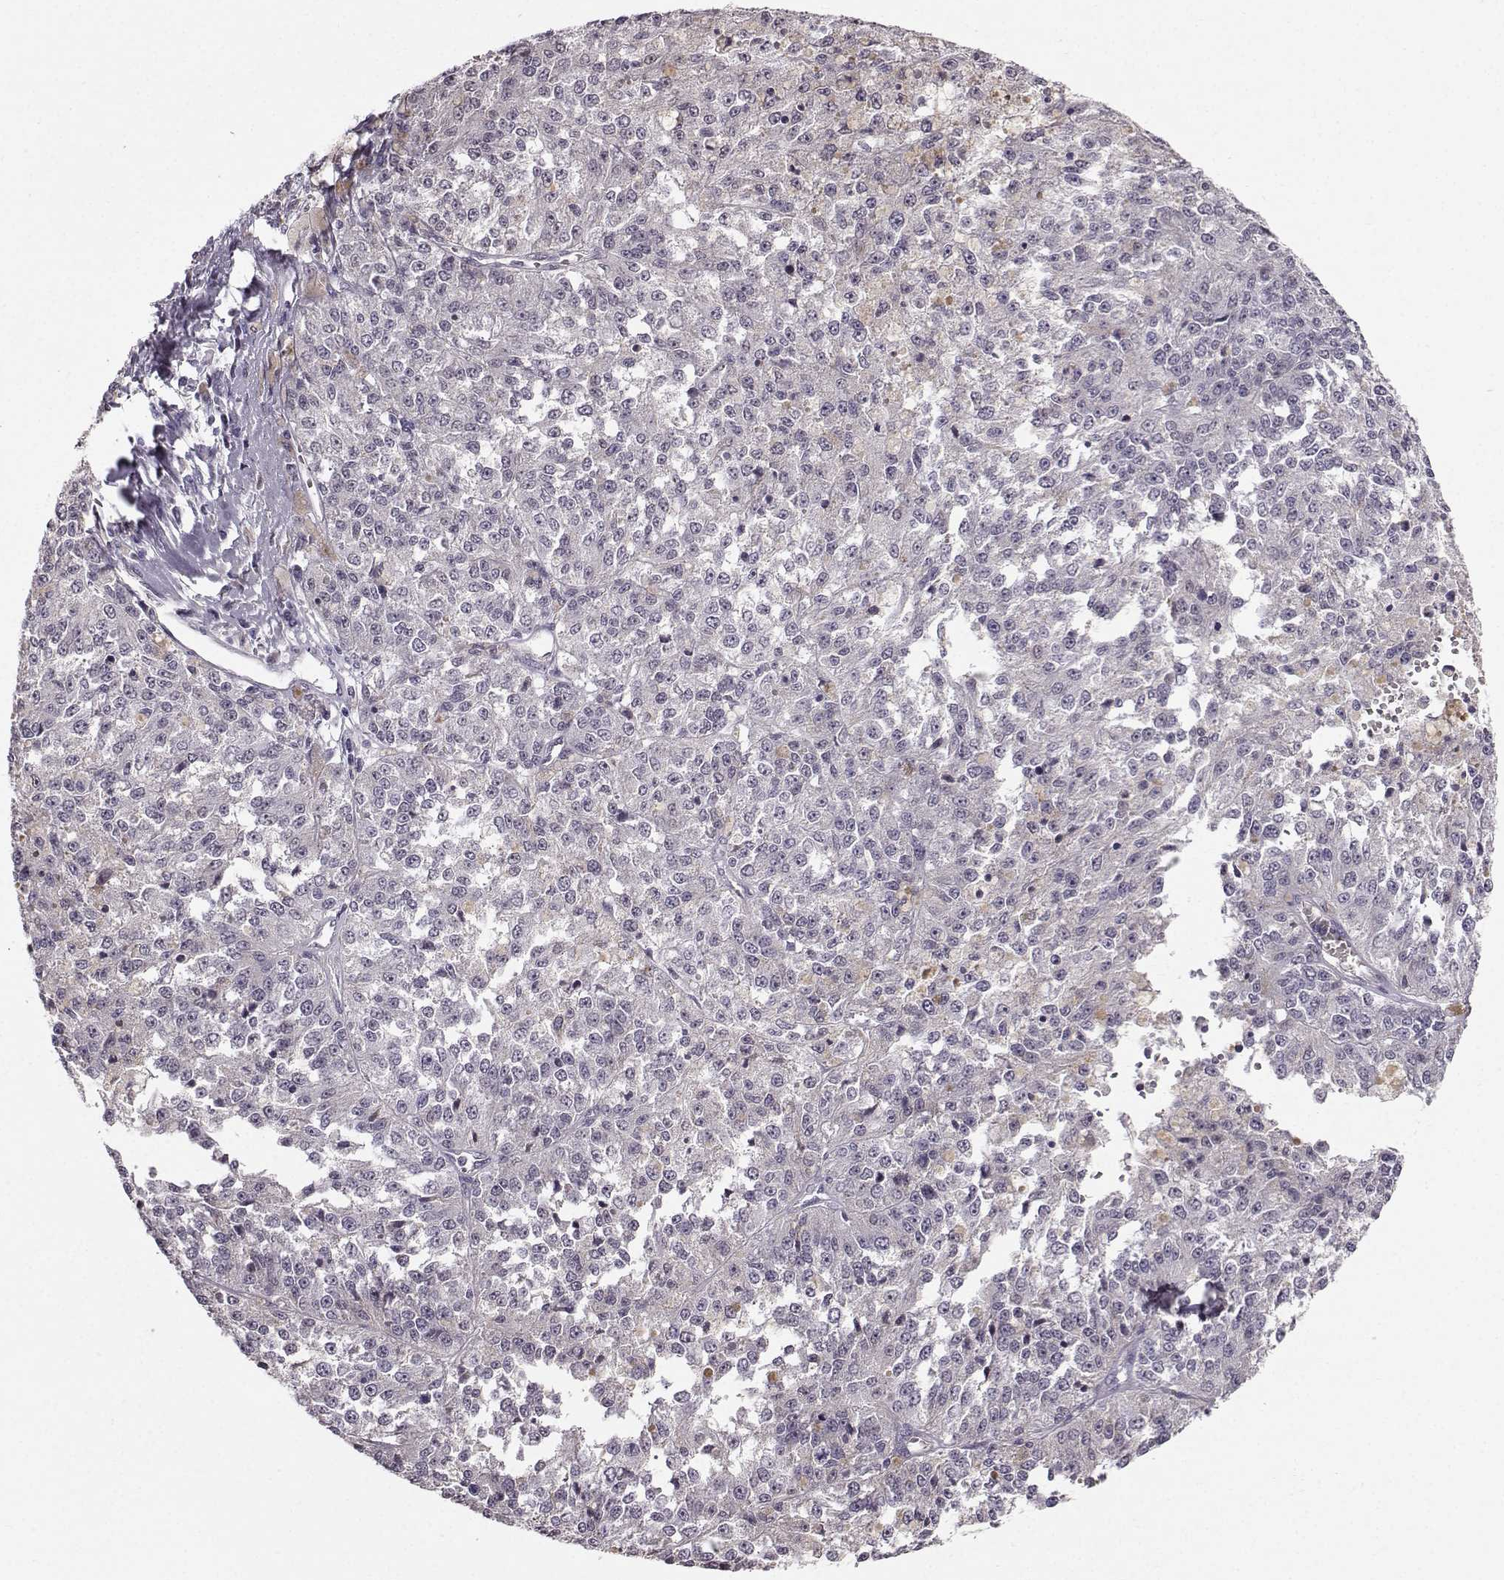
{"staining": {"intensity": "negative", "quantity": "none", "location": "none"}, "tissue": "melanoma", "cell_type": "Tumor cells", "image_type": "cancer", "snomed": [{"axis": "morphology", "description": "Malignant melanoma, Metastatic site"}, {"axis": "topography", "description": "Lymph node"}], "caption": "Malignant melanoma (metastatic site) stained for a protein using immunohistochemistry (IHC) exhibits no positivity tumor cells.", "gene": "TSPYL5", "patient": {"sex": "female", "age": 64}}